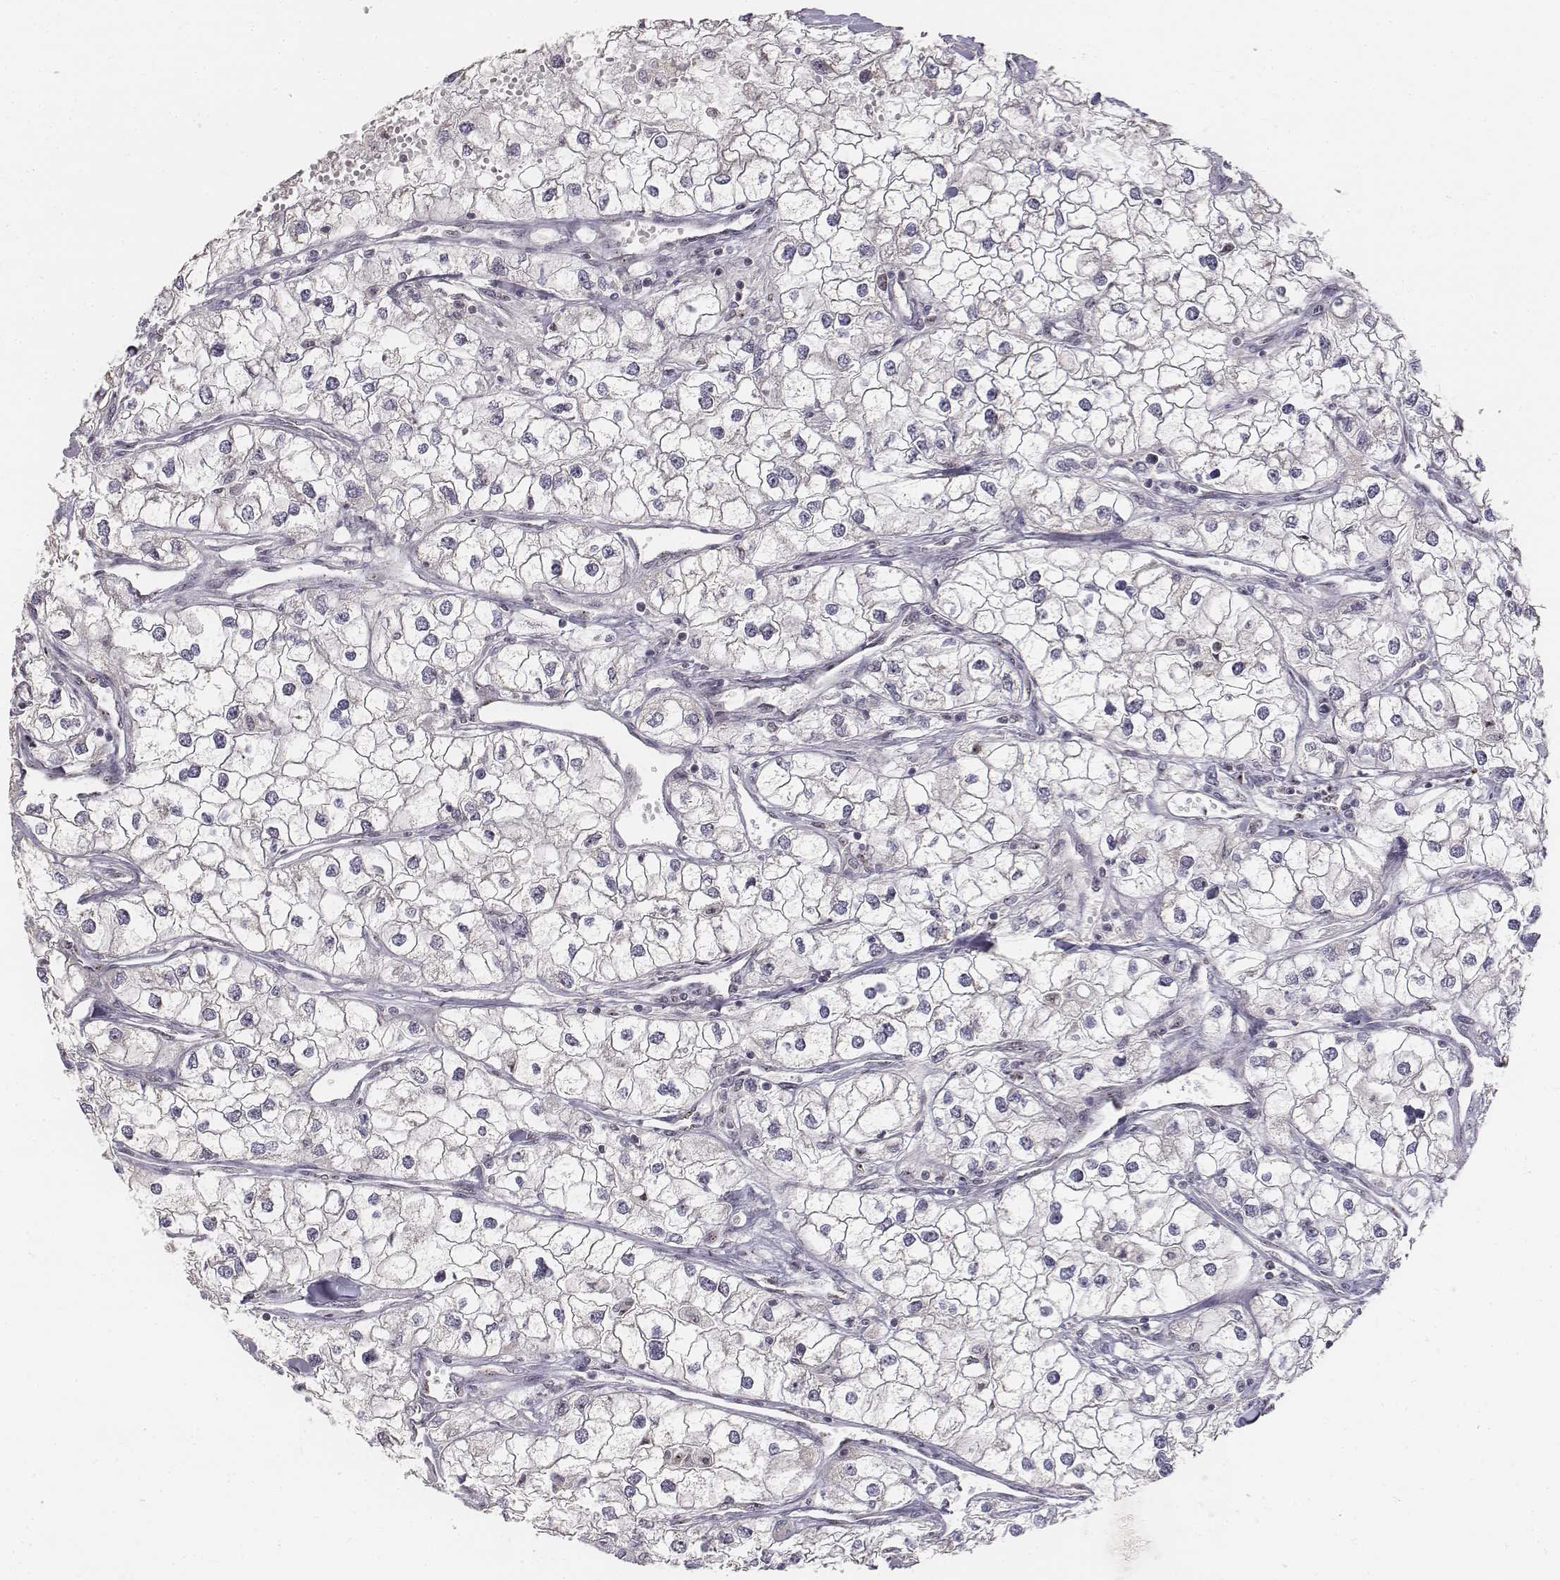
{"staining": {"intensity": "negative", "quantity": "none", "location": "none"}, "tissue": "renal cancer", "cell_type": "Tumor cells", "image_type": "cancer", "snomed": [{"axis": "morphology", "description": "Adenocarcinoma, NOS"}, {"axis": "topography", "description": "Kidney"}], "caption": "Protein analysis of renal cancer (adenocarcinoma) shows no significant positivity in tumor cells.", "gene": "PHF6", "patient": {"sex": "male", "age": 59}}